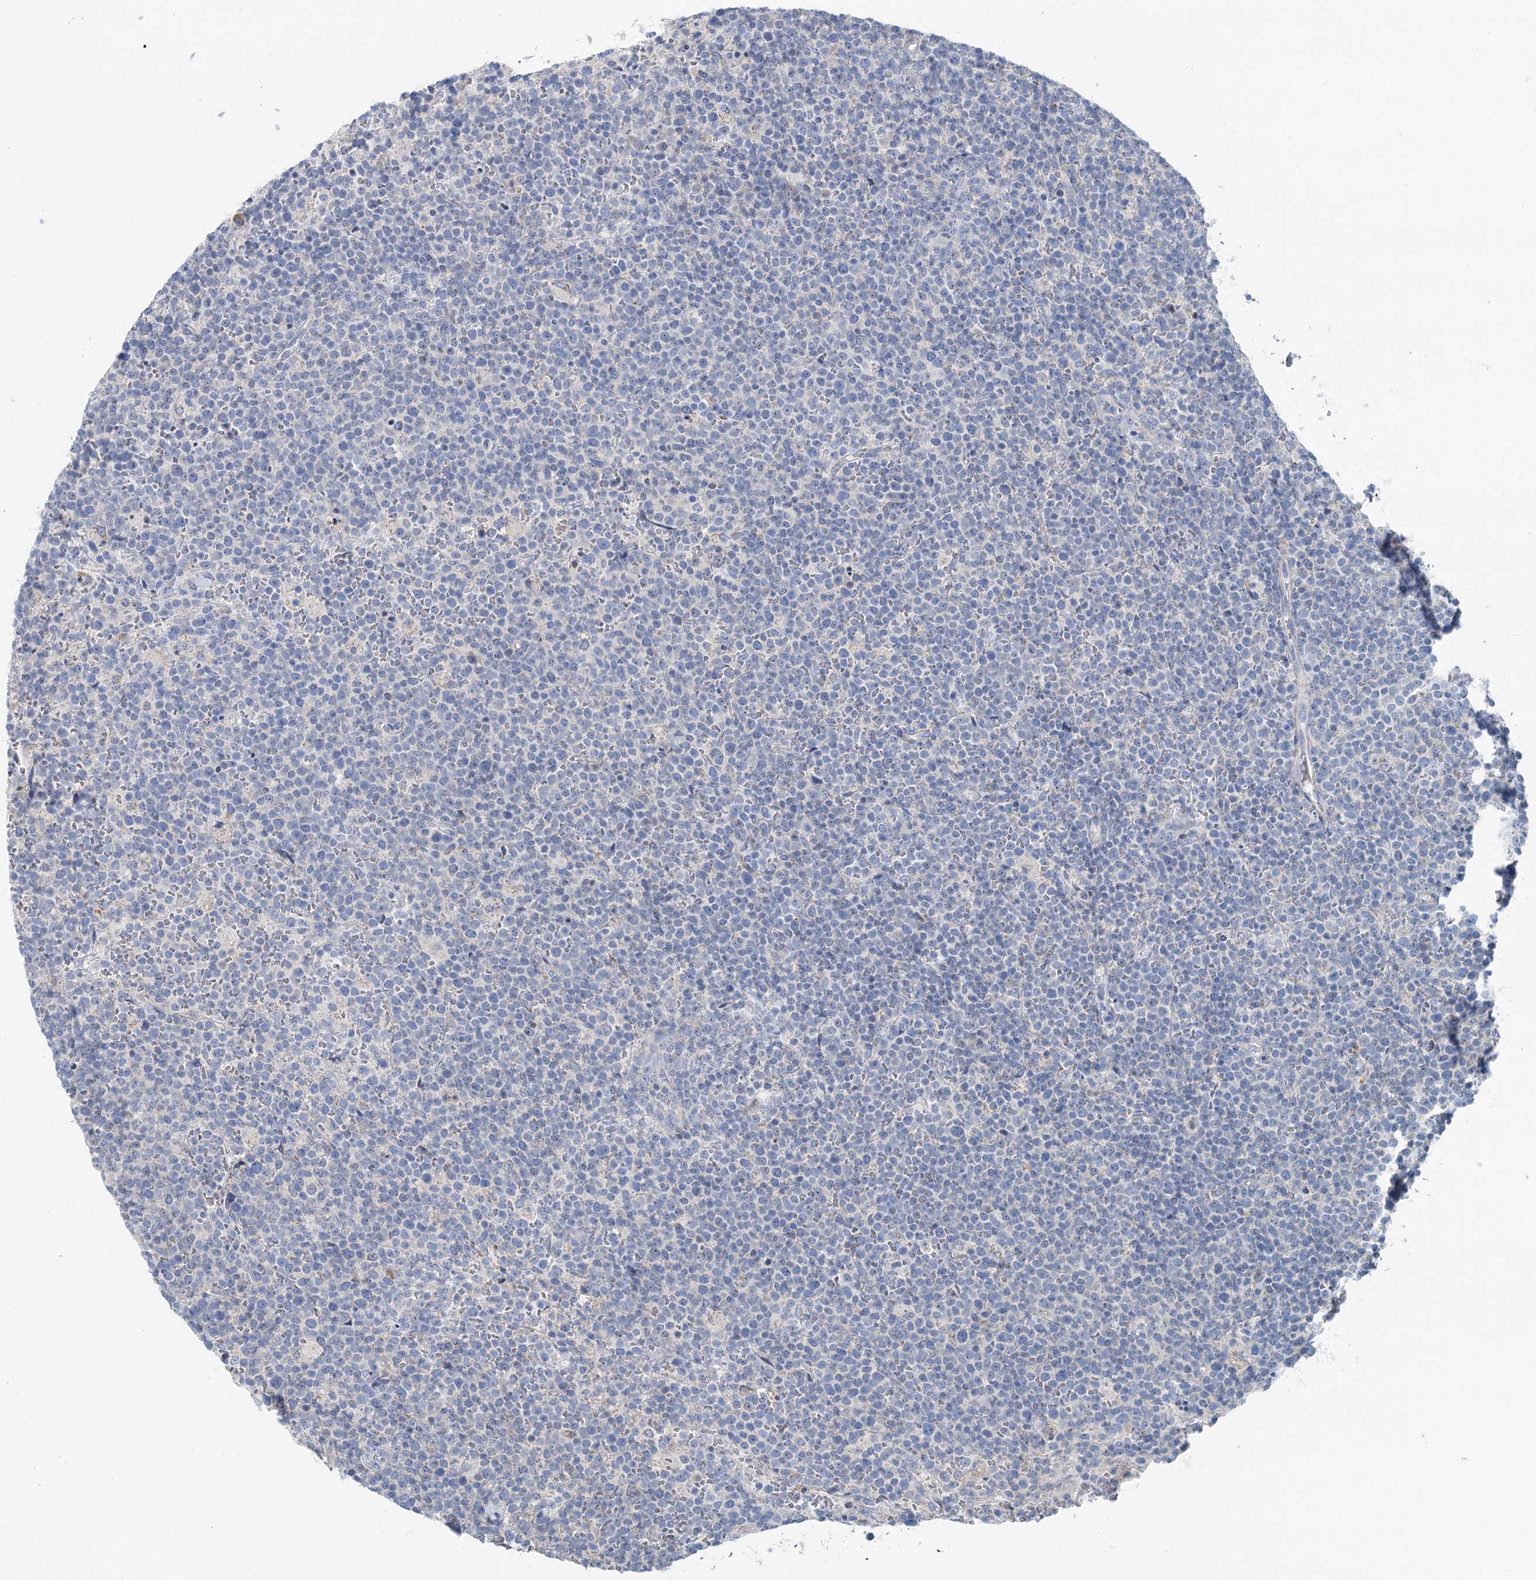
{"staining": {"intensity": "negative", "quantity": "none", "location": "none"}, "tissue": "lymphoma", "cell_type": "Tumor cells", "image_type": "cancer", "snomed": [{"axis": "morphology", "description": "Malignant lymphoma, non-Hodgkin's type, High grade"}, {"axis": "topography", "description": "Lymph node"}], "caption": "Immunohistochemical staining of lymphoma reveals no significant expression in tumor cells. (DAB IHC, high magnification).", "gene": "MARK2", "patient": {"sex": "male", "age": 61}}